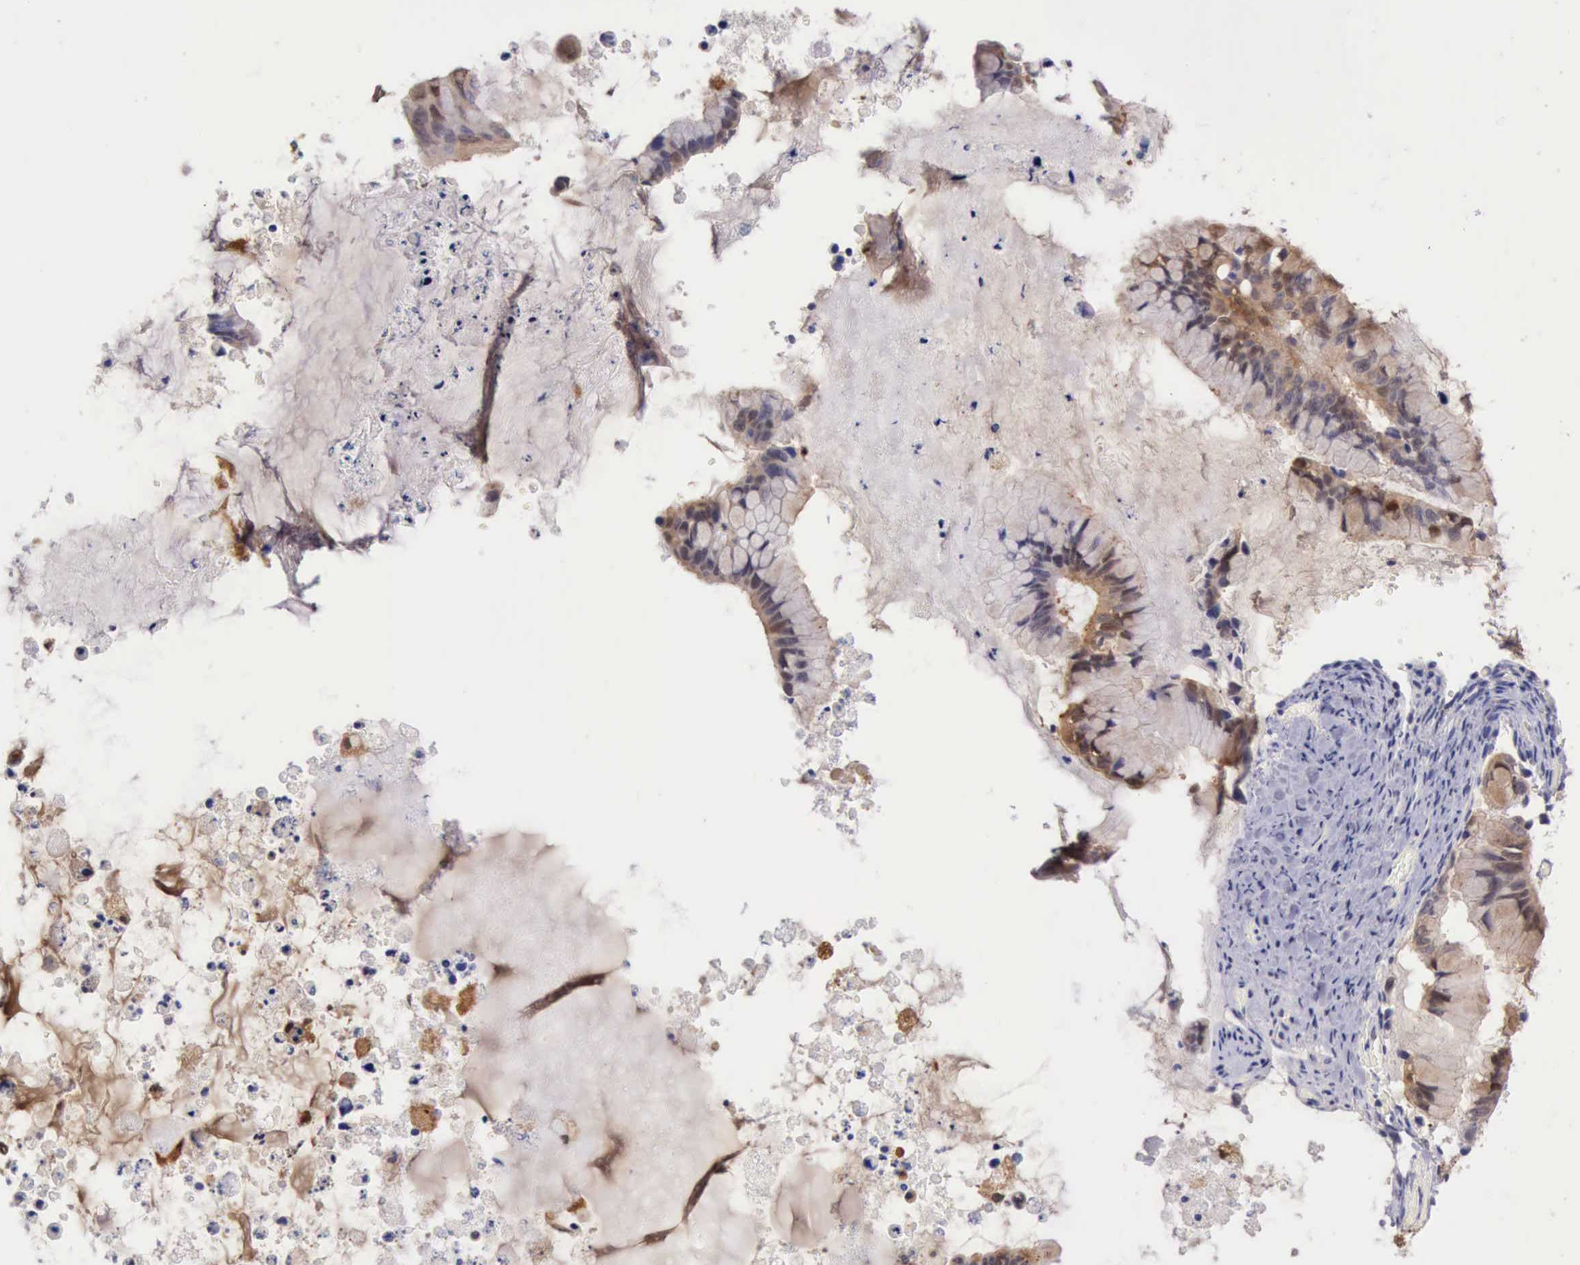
{"staining": {"intensity": "weak", "quantity": ">75%", "location": "cytoplasmic/membranous,nuclear"}, "tissue": "ovarian cancer", "cell_type": "Tumor cells", "image_type": "cancer", "snomed": [{"axis": "morphology", "description": "Cystadenocarcinoma, mucinous, NOS"}, {"axis": "topography", "description": "Ovary"}], "caption": "A micrograph of human ovarian mucinous cystadenocarcinoma stained for a protein reveals weak cytoplasmic/membranous and nuclear brown staining in tumor cells.", "gene": "CSTA", "patient": {"sex": "female", "age": 36}}